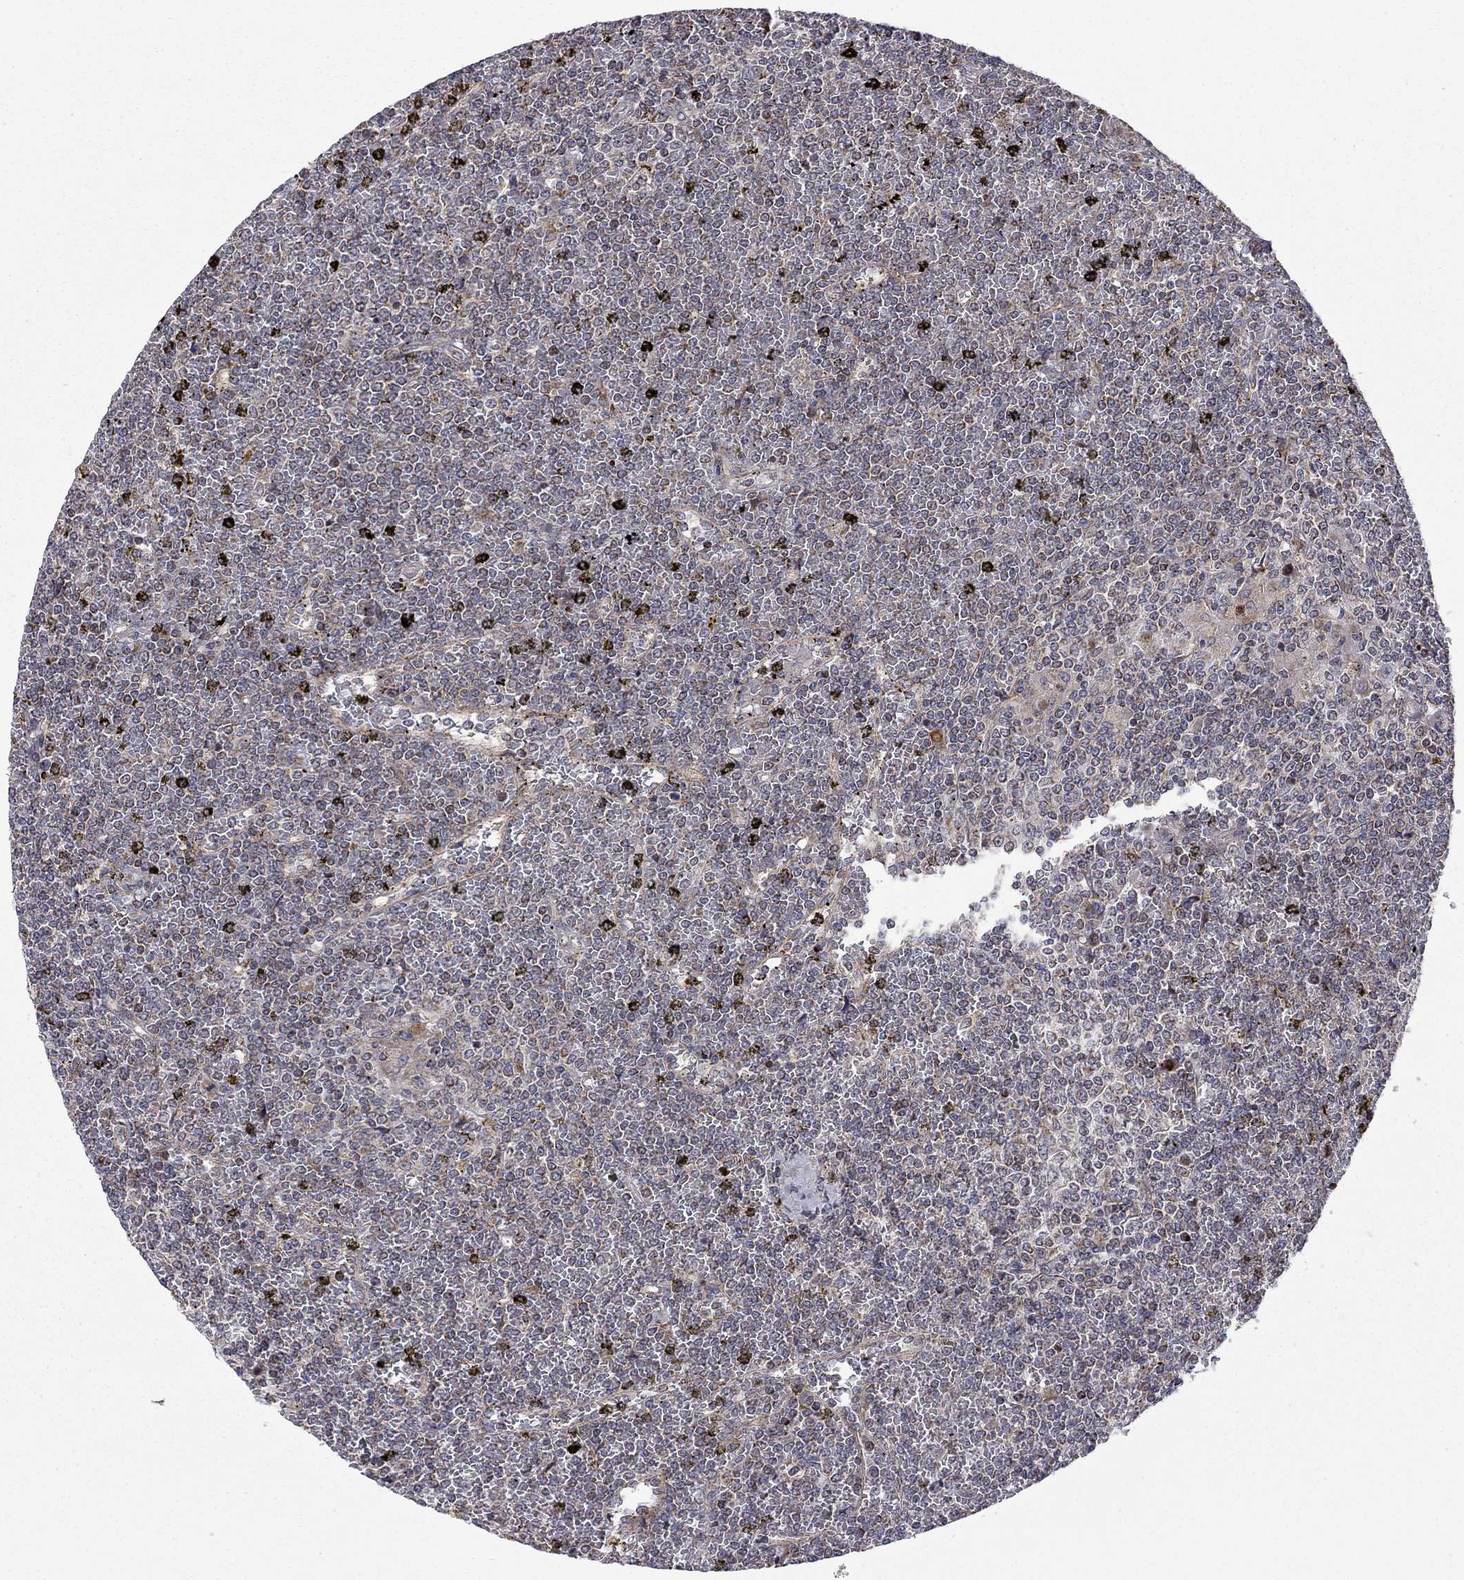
{"staining": {"intensity": "negative", "quantity": "none", "location": "none"}, "tissue": "lymphoma", "cell_type": "Tumor cells", "image_type": "cancer", "snomed": [{"axis": "morphology", "description": "Malignant lymphoma, non-Hodgkin's type, Low grade"}, {"axis": "topography", "description": "Spleen"}], "caption": "Immunohistochemistry image of malignant lymphoma, non-Hodgkin's type (low-grade) stained for a protein (brown), which shows no staining in tumor cells.", "gene": "IDS", "patient": {"sex": "female", "age": 19}}